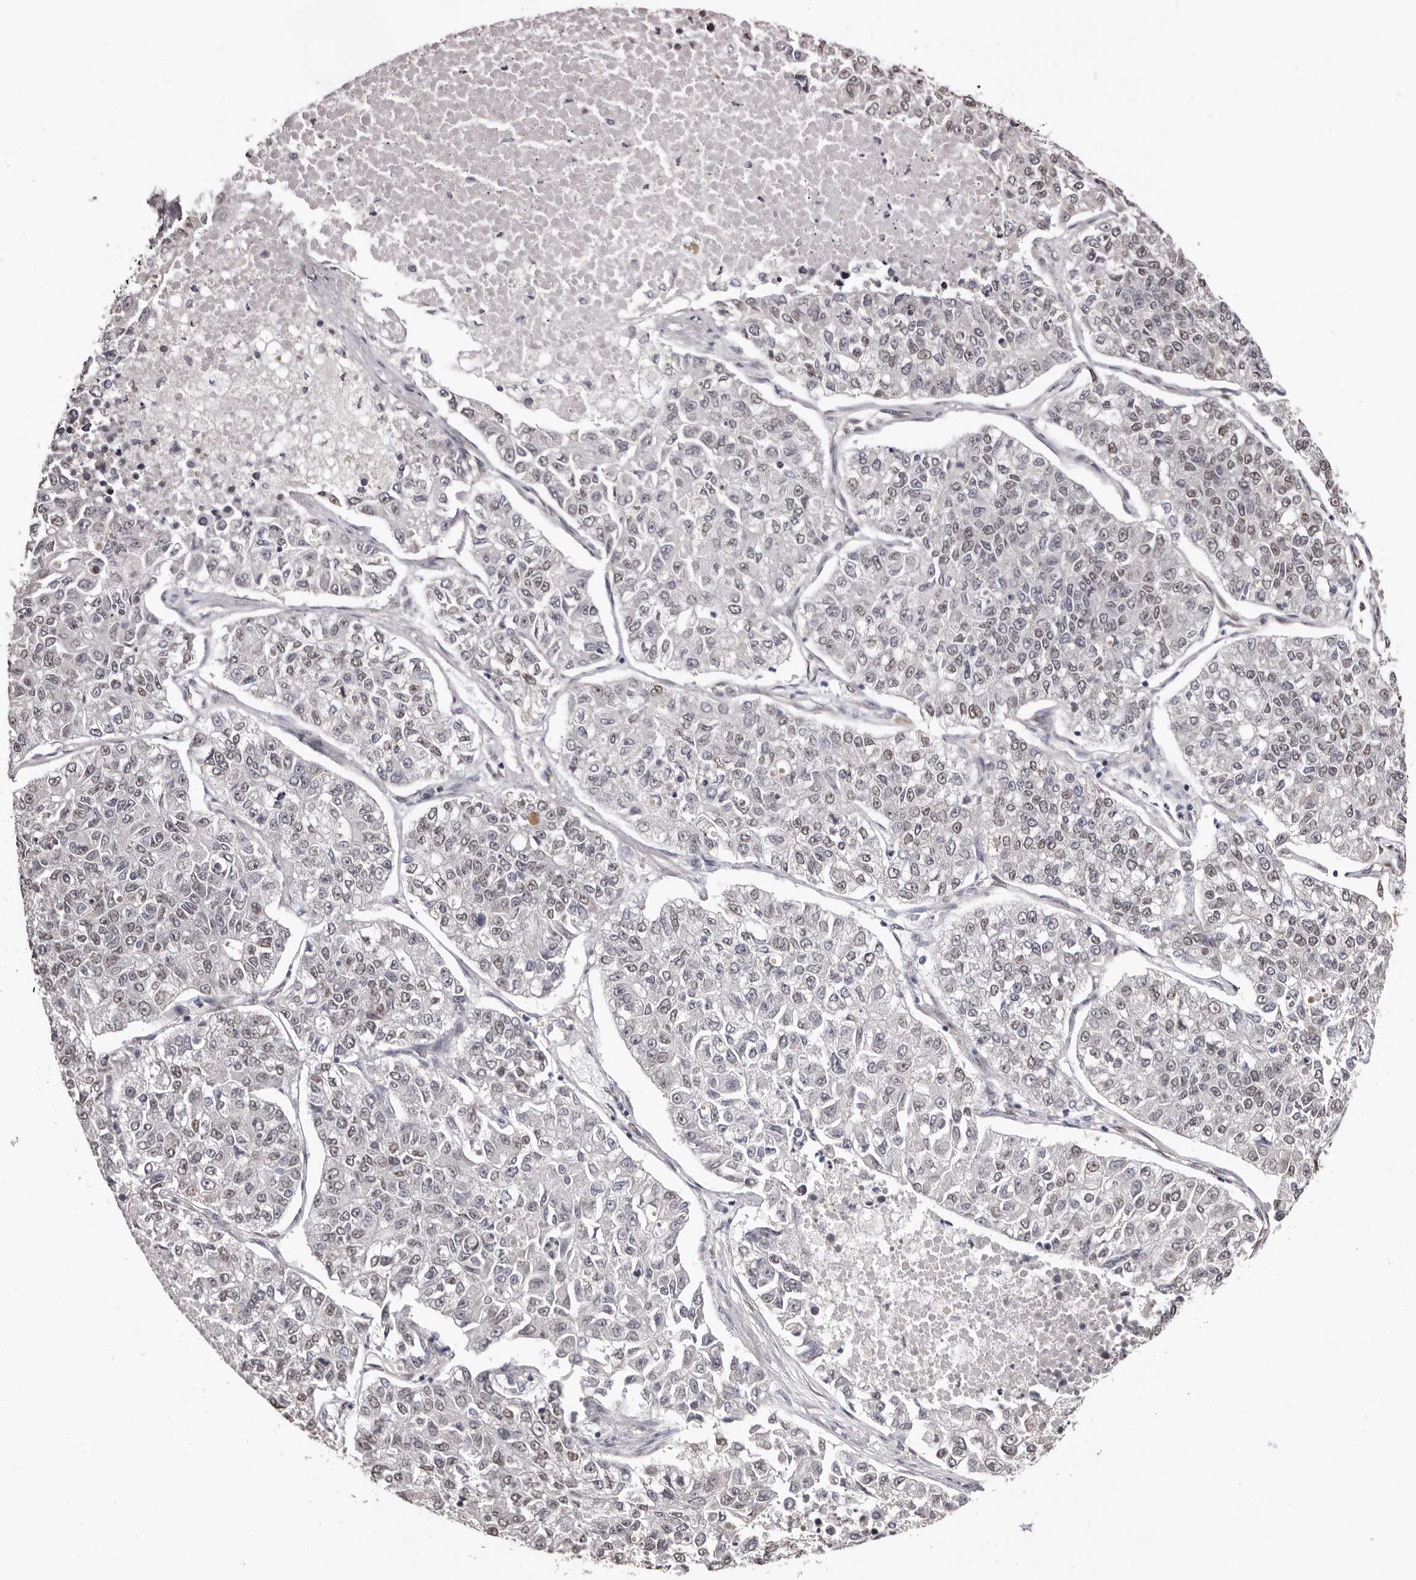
{"staining": {"intensity": "weak", "quantity": "25%-75%", "location": "nuclear"}, "tissue": "lung cancer", "cell_type": "Tumor cells", "image_type": "cancer", "snomed": [{"axis": "morphology", "description": "Adenocarcinoma, NOS"}, {"axis": "topography", "description": "Lung"}], "caption": "Tumor cells show low levels of weak nuclear staining in approximately 25%-75% of cells in lung cancer (adenocarcinoma). (IHC, brightfield microscopy, high magnification).", "gene": "KHDRBS2", "patient": {"sex": "male", "age": 49}}